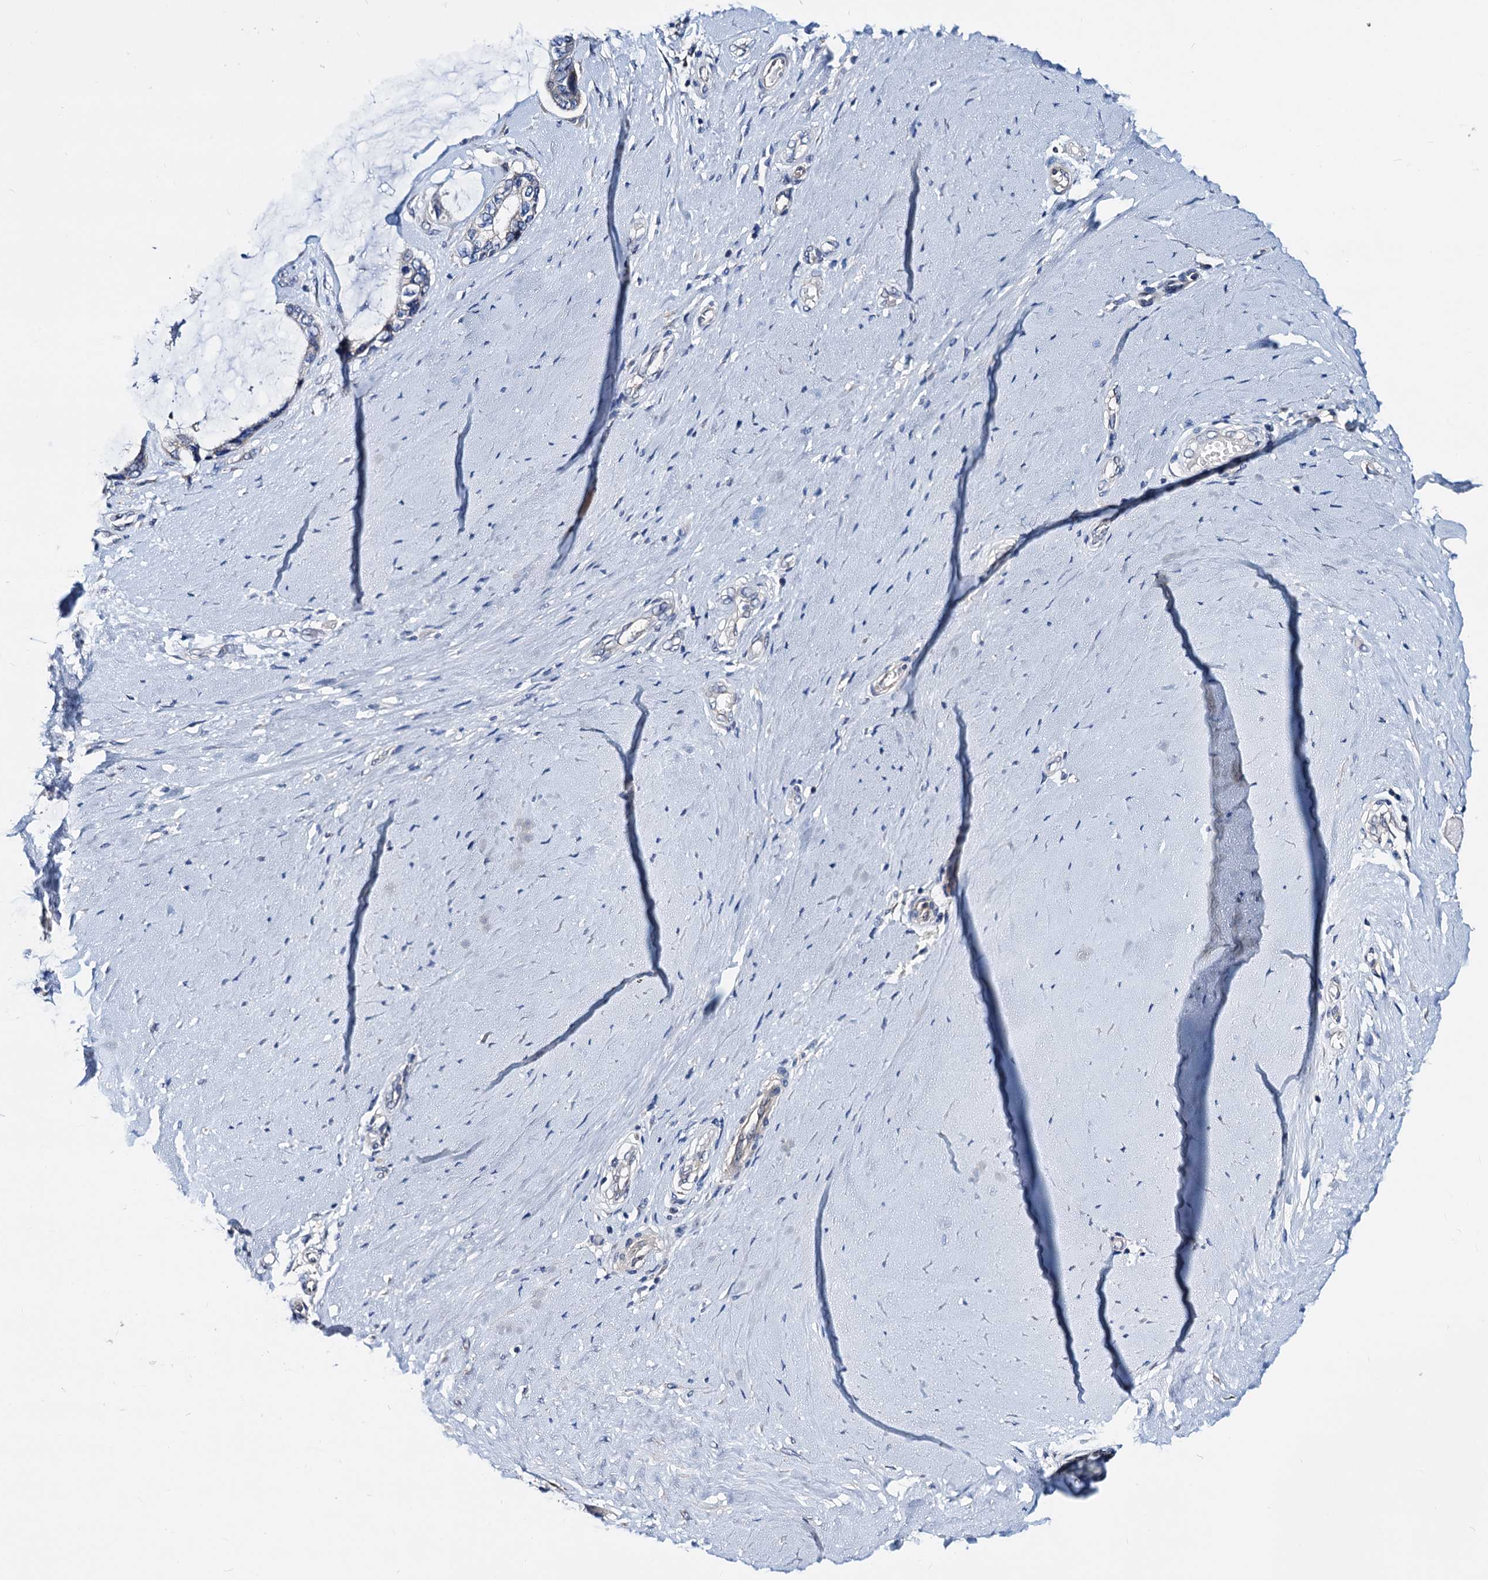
{"staining": {"intensity": "negative", "quantity": "none", "location": "none"}, "tissue": "ovarian cancer", "cell_type": "Tumor cells", "image_type": "cancer", "snomed": [{"axis": "morphology", "description": "Cystadenocarcinoma, mucinous, NOS"}, {"axis": "topography", "description": "Ovary"}], "caption": "Ovarian cancer (mucinous cystadenocarcinoma) was stained to show a protein in brown. There is no significant staining in tumor cells.", "gene": "GCOM1", "patient": {"sex": "female", "age": 39}}